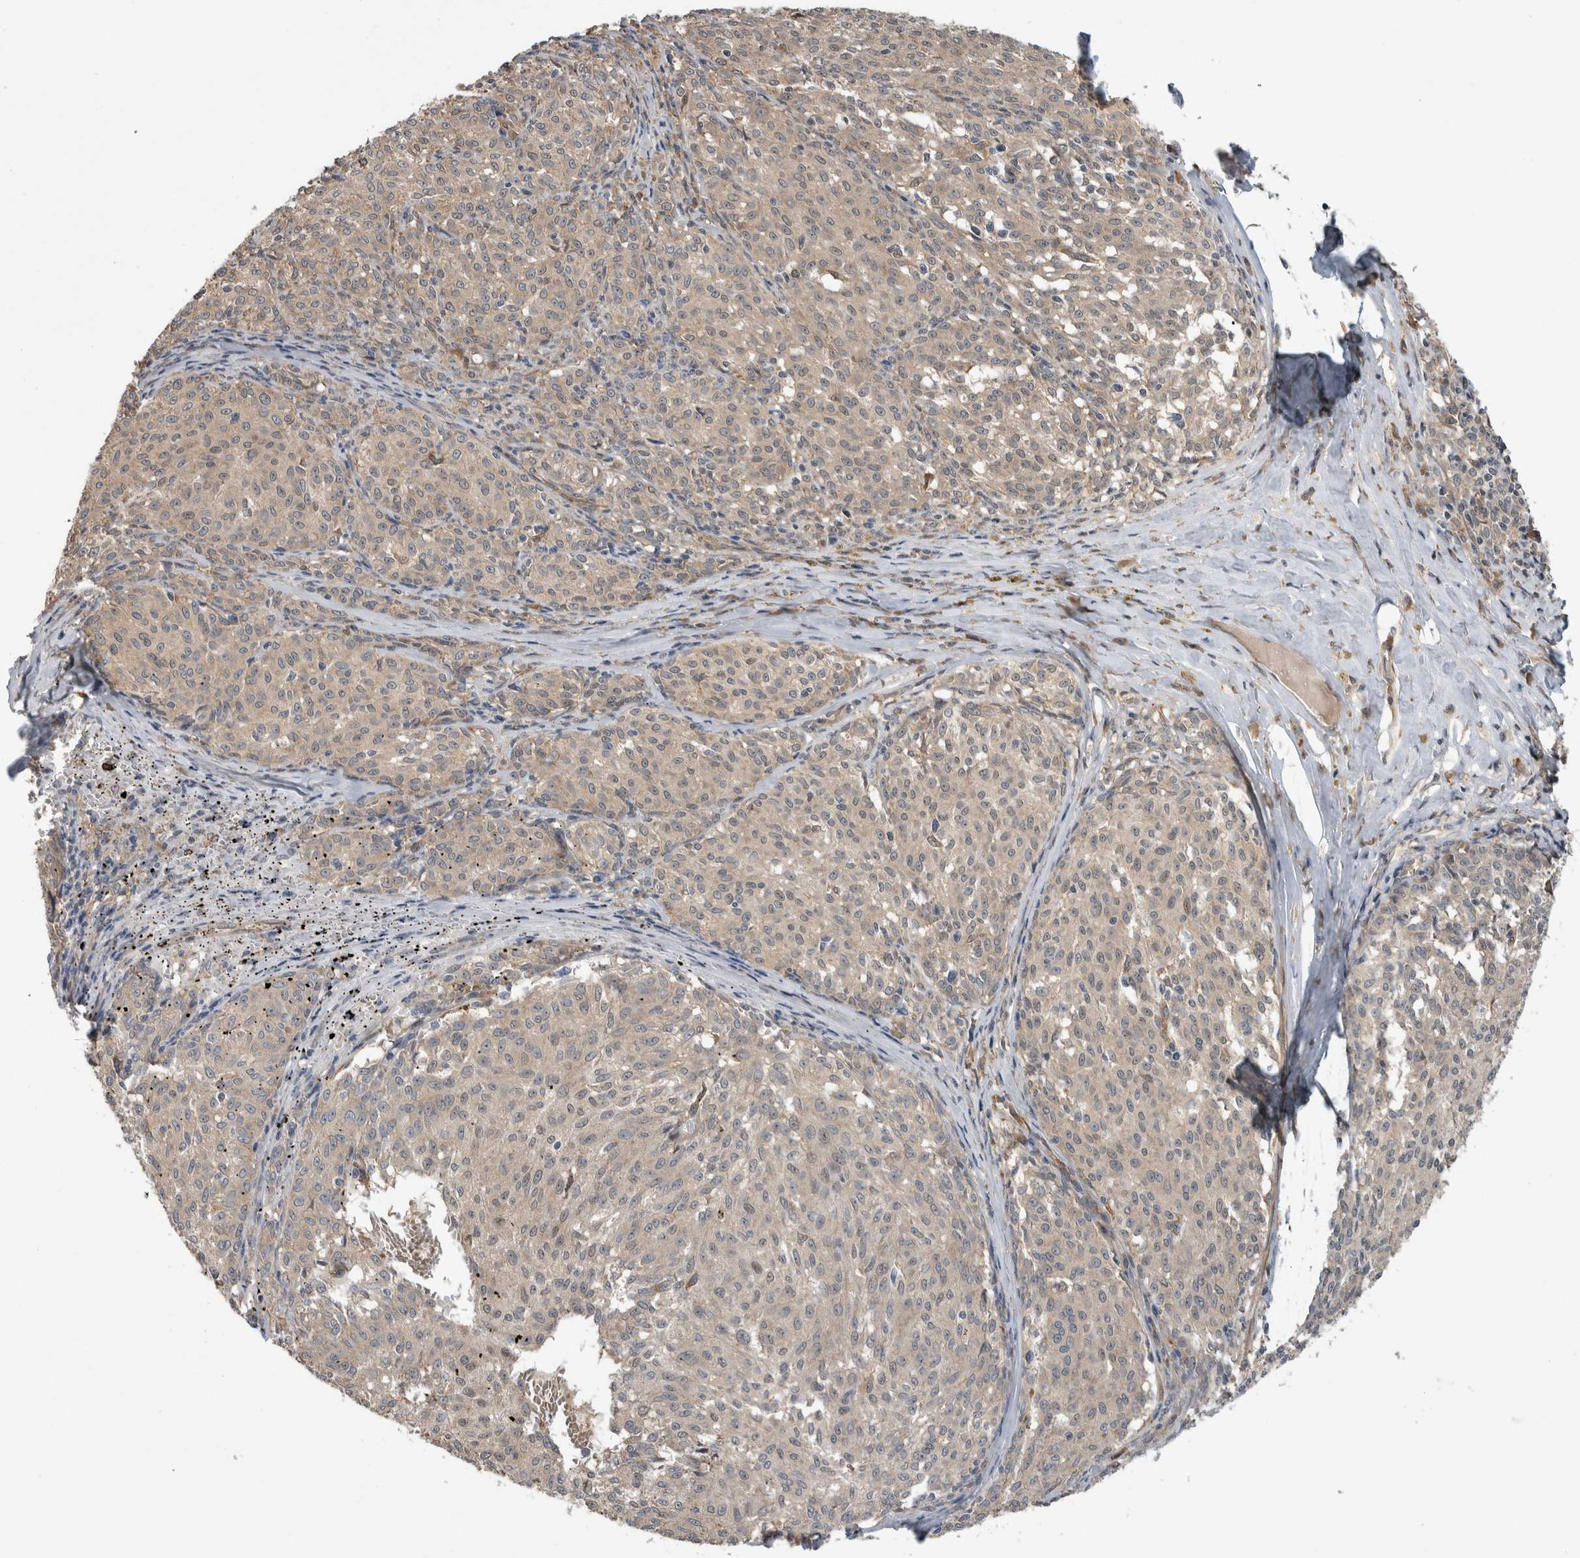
{"staining": {"intensity": "weak", "quantity": "<25%", "location": "cytoplasmic/membranous"}, "tissue": "melanoma", "cell_type": "Tumor cells", "image_type": "cancer", "snomed": [{"axis": "morphology", "description": "Malignant melanoma, NOS"}, {"axis": "topography", "description": "Skin"}], "caption": "This is a image of immunohistochemistry staining of melanoma, which shows no staining in tumor cells. Brightfield microscopy of immunohistochemistry (IHC) stained with DAB (brown) and hematoxylin (blue), captured at high magnification.", "gene": "PRDM4", "patient": {"sex": "female", "age": 72}}